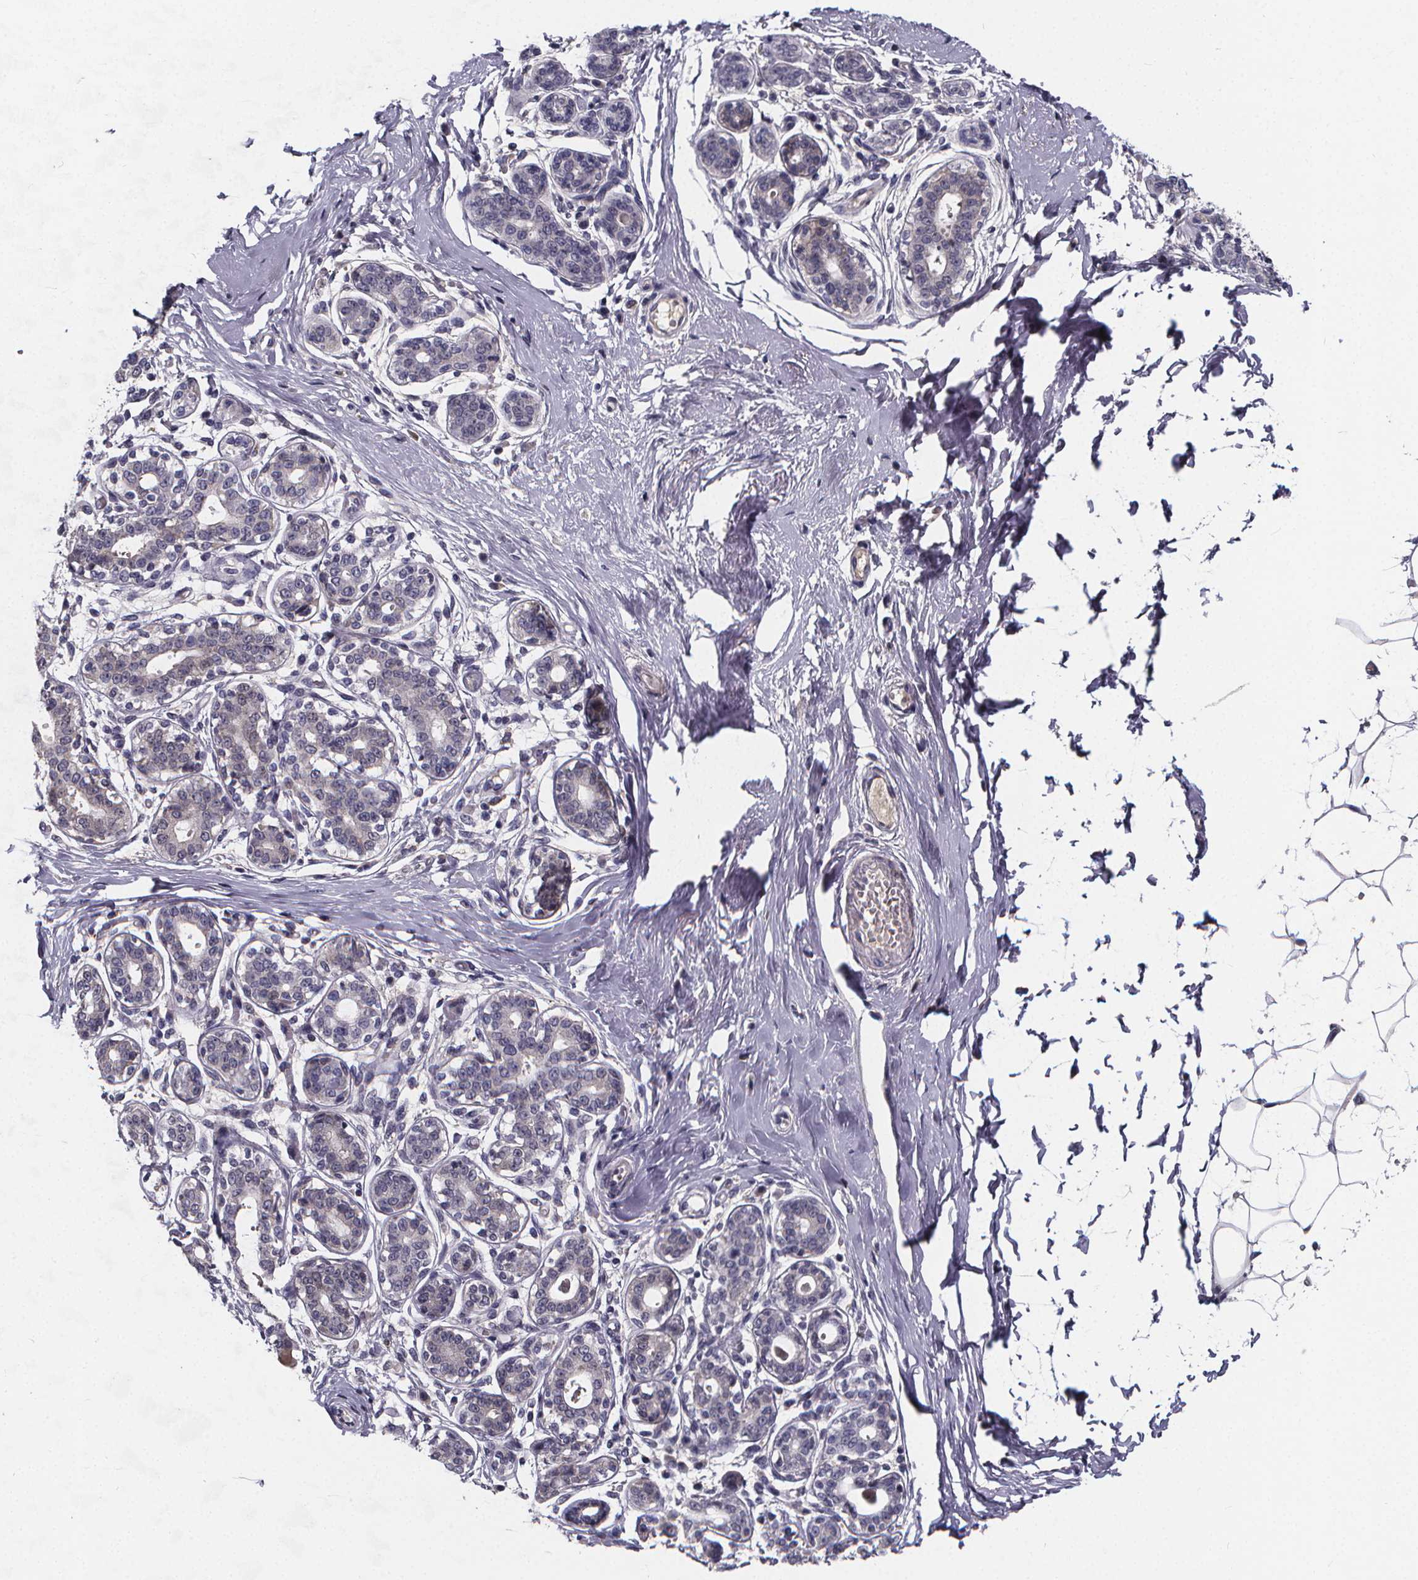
{"staining": {"intensity": "negative", "quantity": "none", "location": "none"}, "tissue": "breast", "cell_type": "Adipocytes", "image_type": "normal", "snomed": [{"axis": "morphology", "description": "Normal tissue, NOS"}, {"axis": "topography", "description": "Skin"}, {"axis": "topography", "description": "Breast"}], "caption": "High magnification brightfield microscopy of unremarkable breast stained with DAB (3,3'-diaminobenzidine) (brown) and counterstained with hematoxylin (blue): adipocytes show no significant positivity.", "gene": "AGT", "patient": {"sex": "female", "age": 43}}